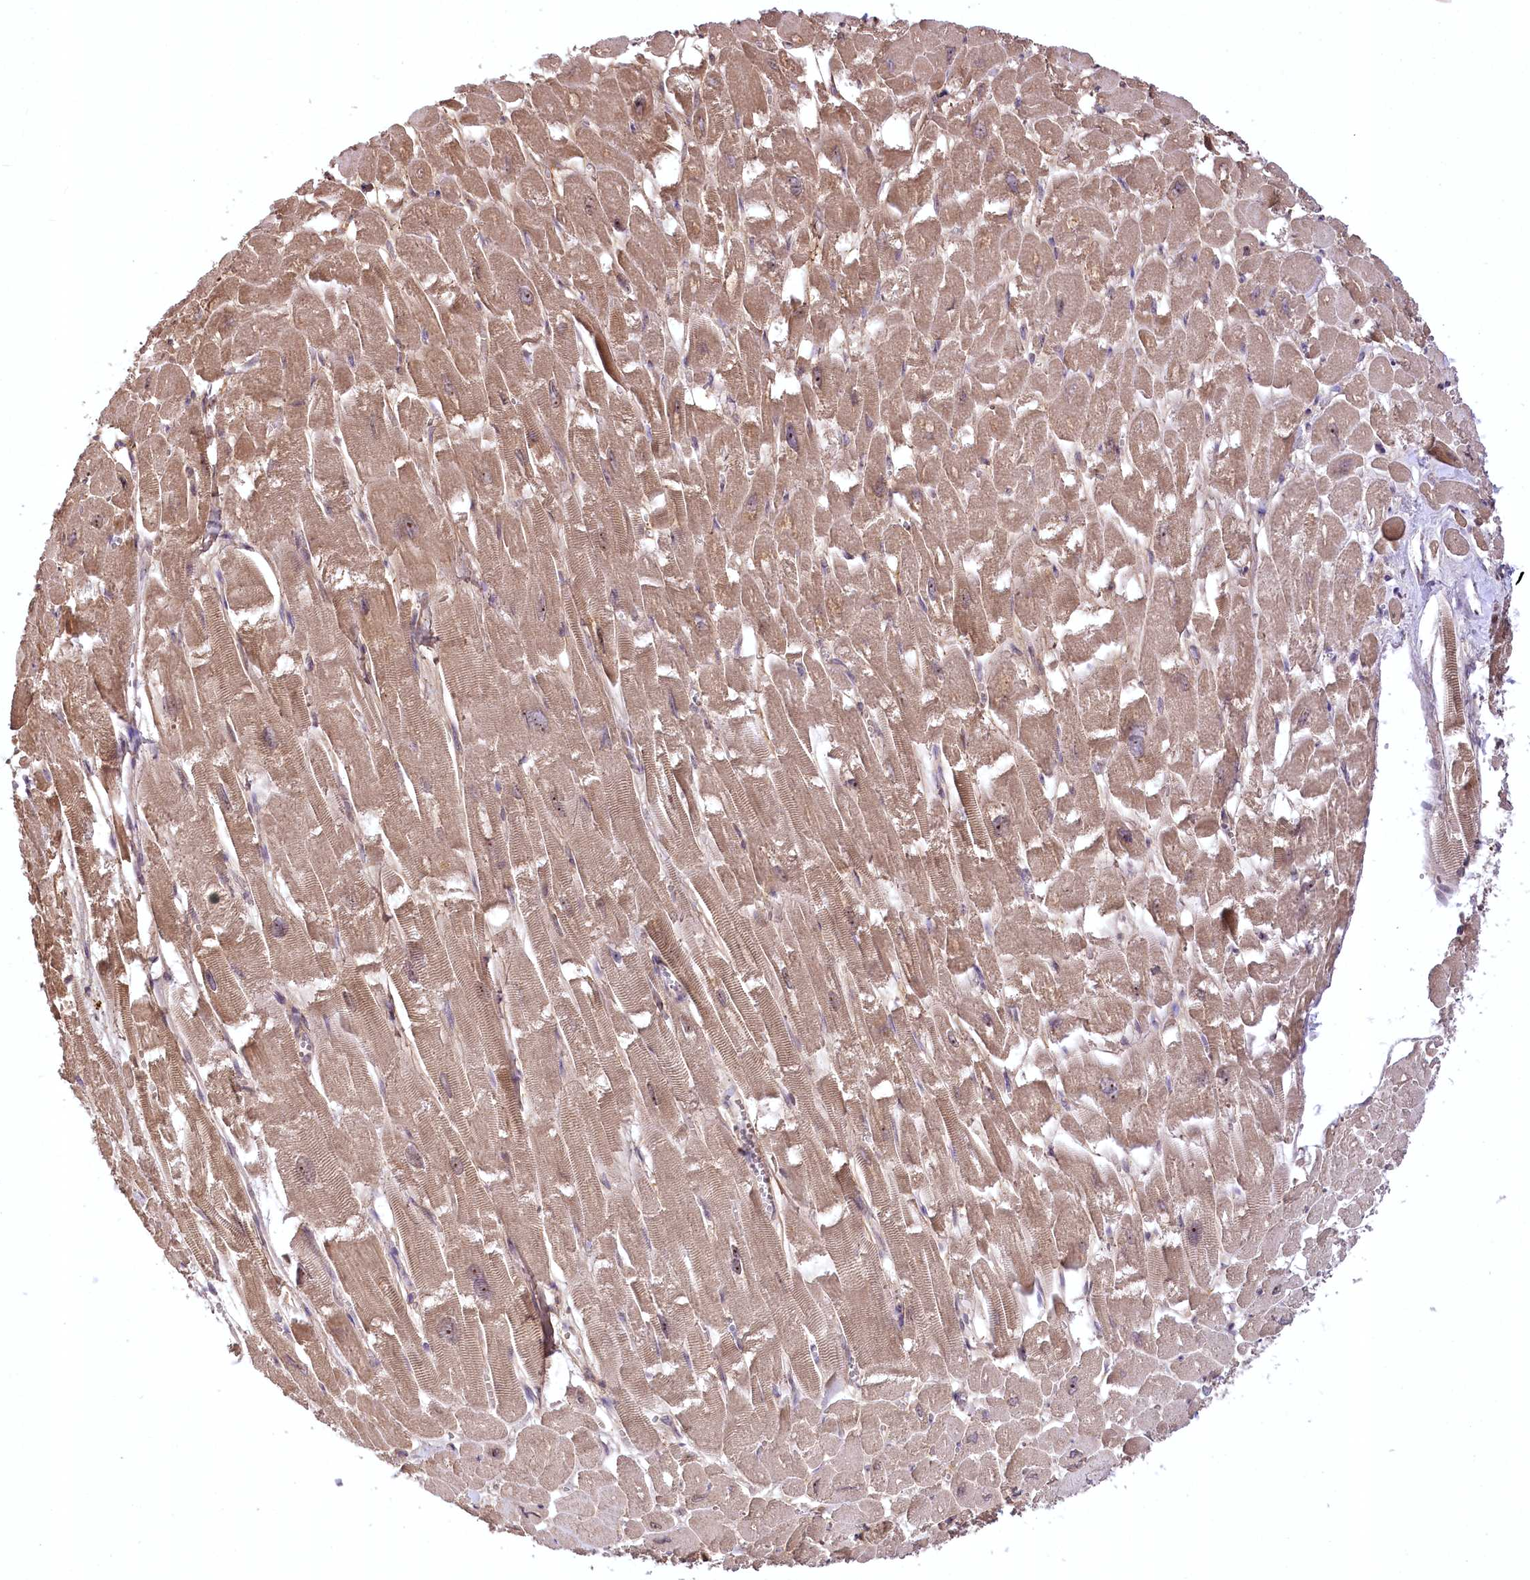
{"staining": {"intensity": "weak", "quantity": ">75%", "location": "cytoplasmic/membranous"}, "tissue": "heart muscle", "cell_type": "Cardiomyocytes", "image_type": "normal", "snomed": [{"axis": "morphology", "description": "Normal tissue, NOS"}, {"axis": "topography", "description": "Heart"}], "caption": "The photomicrograph shows immunohistochemical staining of unremarkable heart muscle. There is weak cytoplasmic/membranous staining is seen in about >75% of cardiomyocytes.", "gene": "SERGEF", "patient": {"sex": "male", "age": 54}}